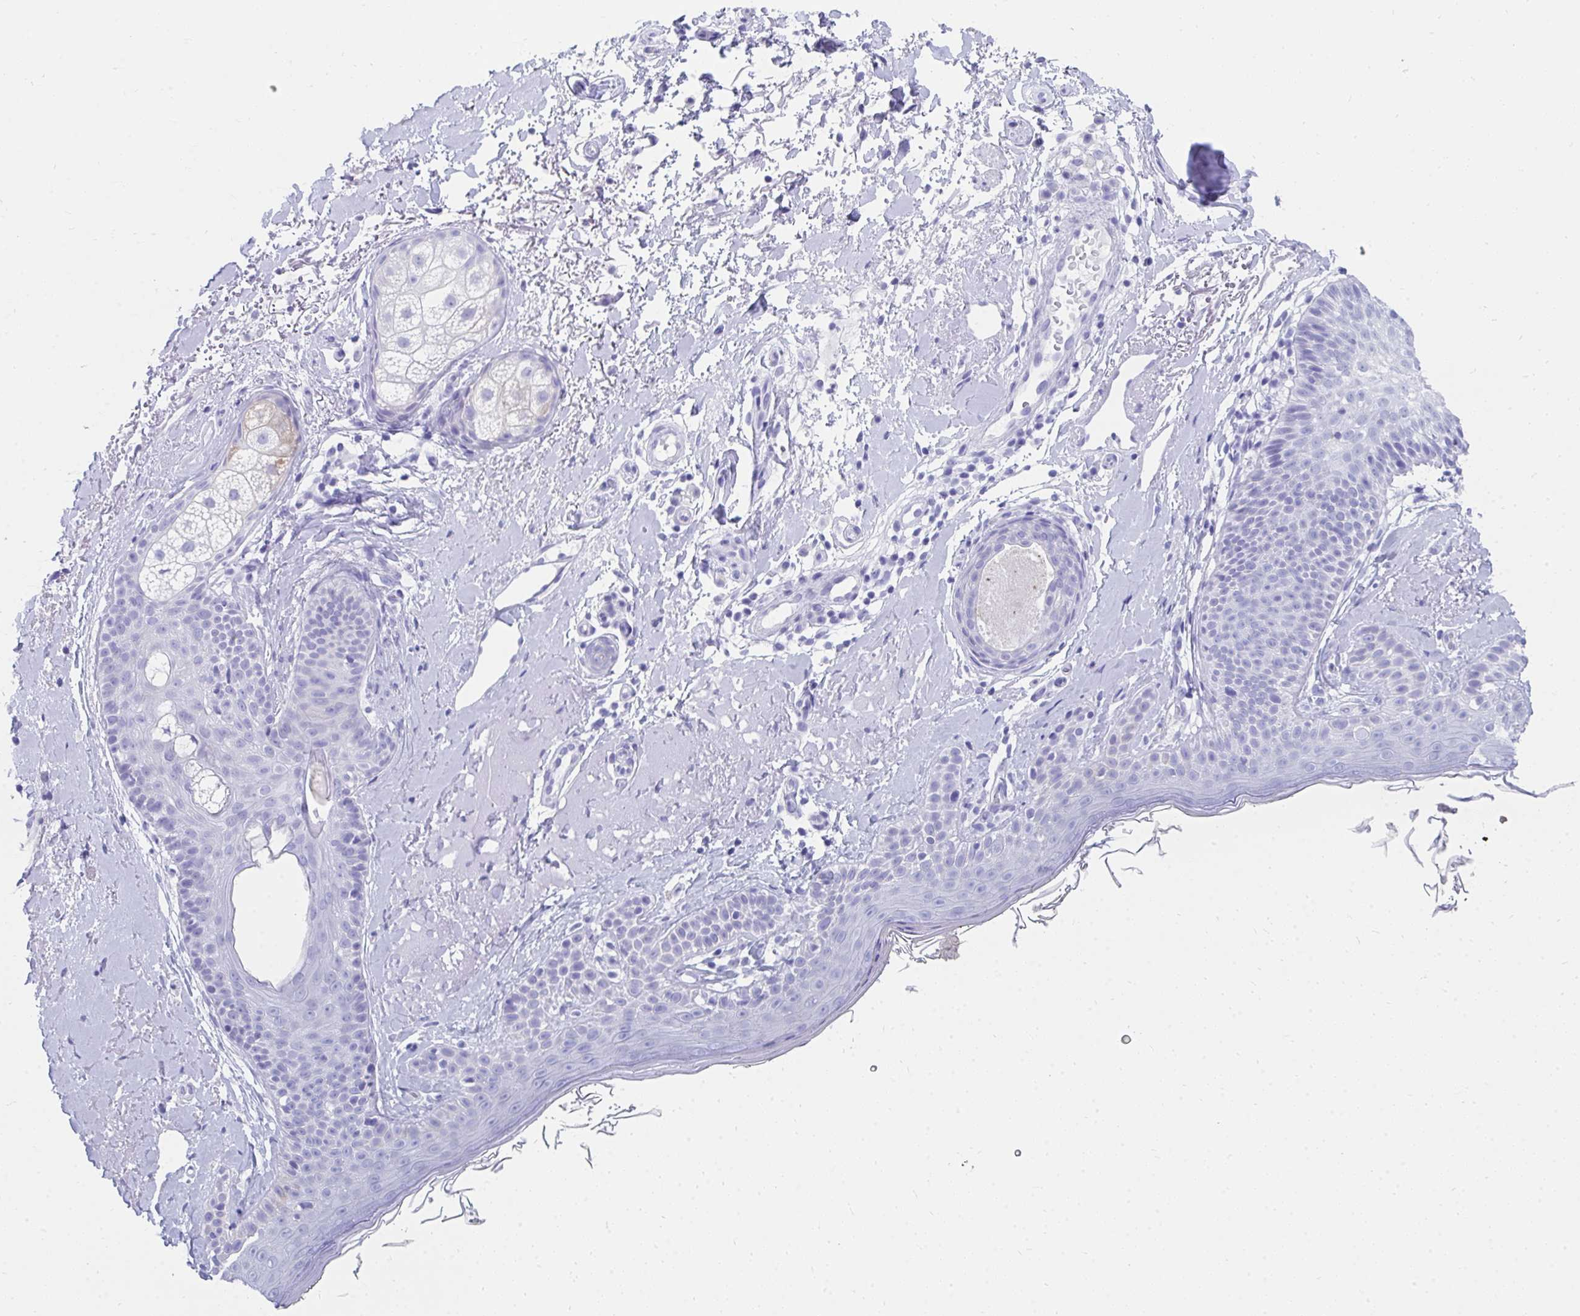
{"staining": {"intensity": "negative", "quantity": "none", "location": "none"}, "tissue": "skin", "cell_type": "Fibroblasts", "image_type": "normal", "snomed": [{"axis": "morphology", "description": "Normal tissue, NOS"}, {"axis": "topography", "description": "Skin"}], "caption": "Immunohistochemical staining of normal human skin displays no significant positivity in fibroblasts. The staining is performed using DAB (3,3'-diaminobenzidine) brown chromogen with nuclei counter-stained in using hematoxylin.", "gene": "HGD", "patient": {"sex": "male", "age": 73}}